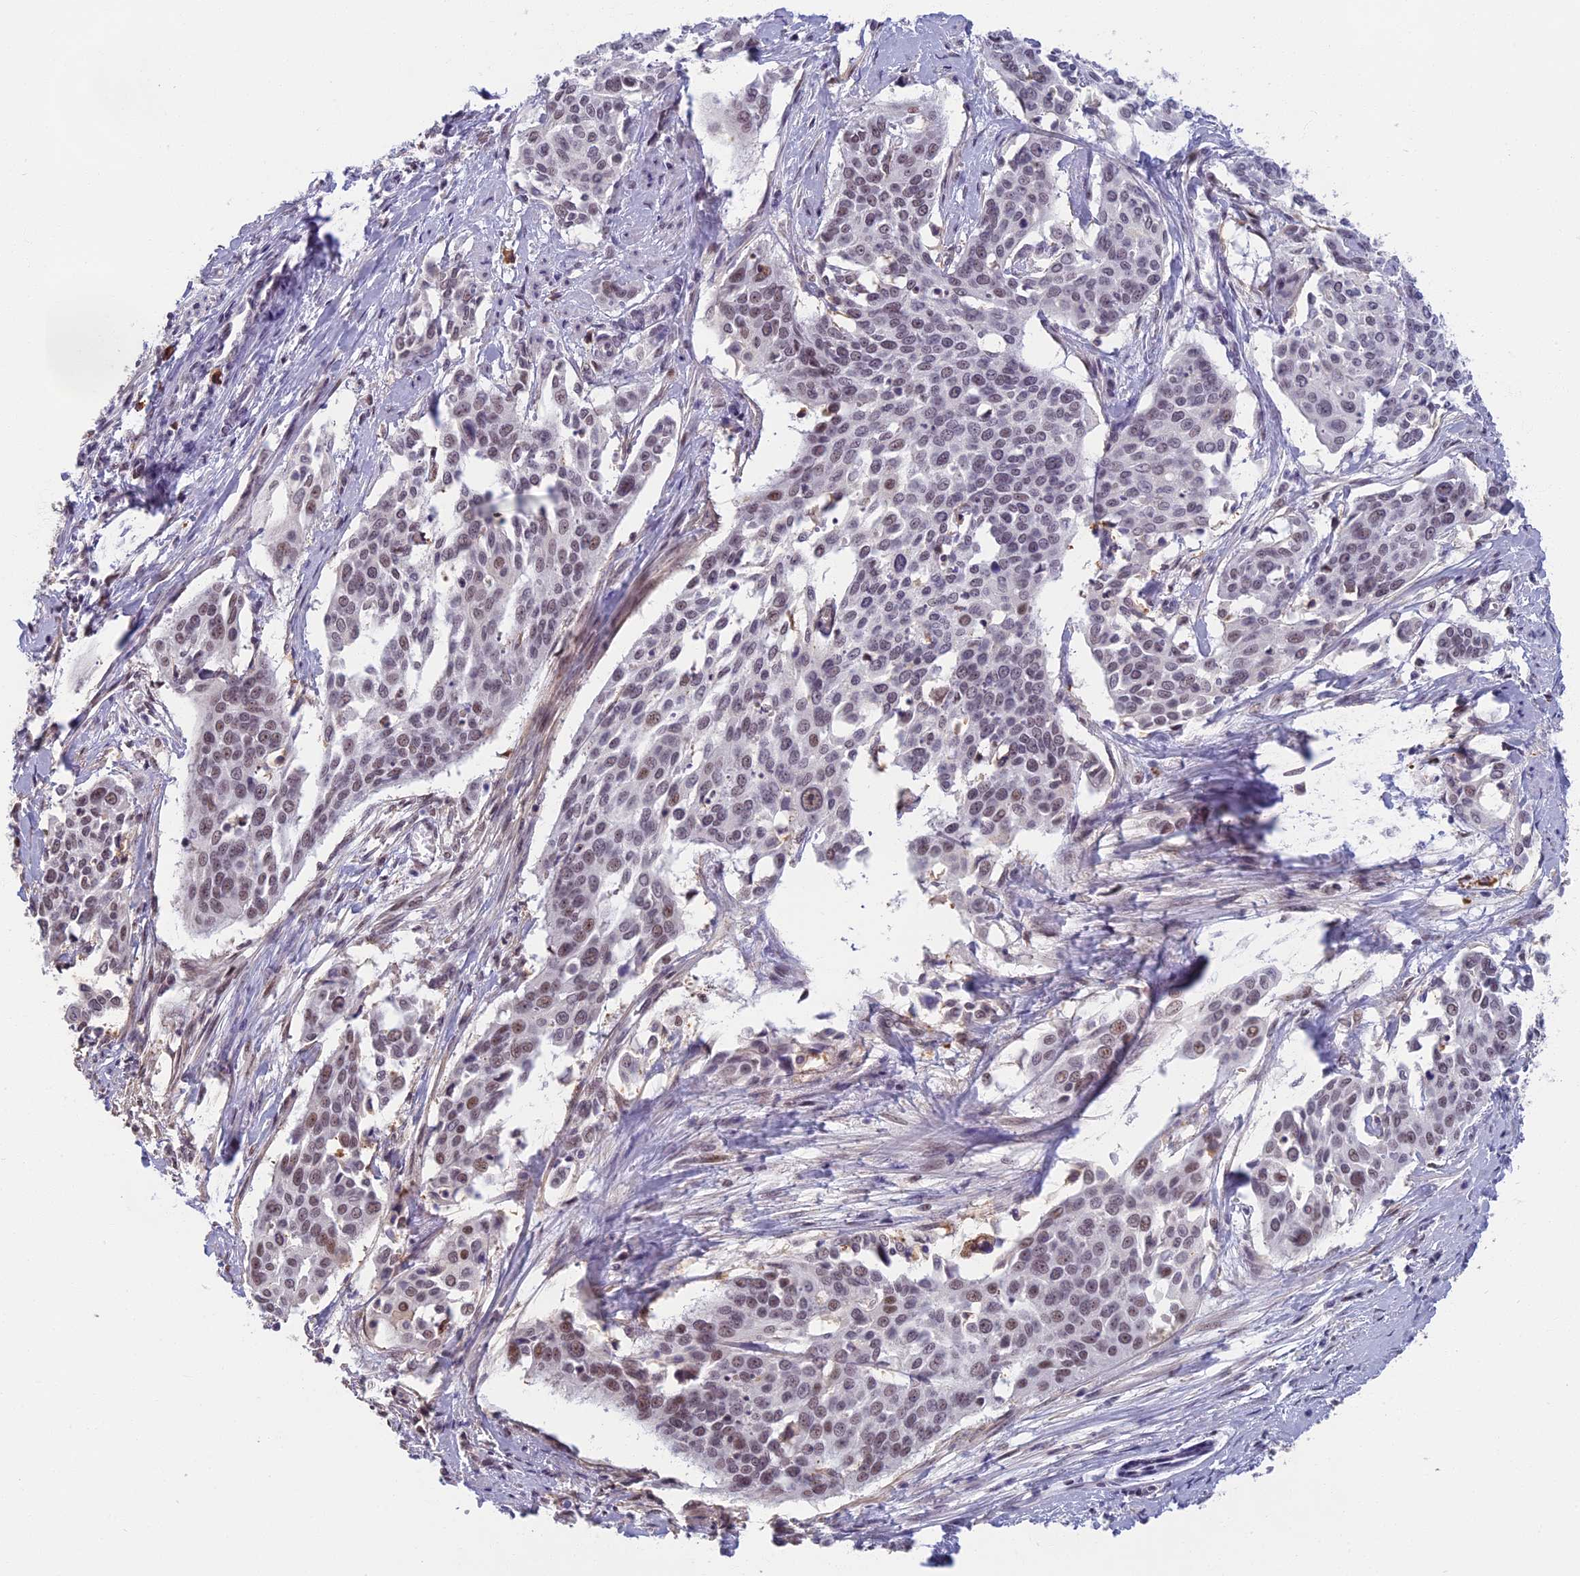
{"staining": {"intensity": "weak", "quantity": "25%-75%", "location": "nuclear"}, "tissue": "cervical cancer", "cell_type": "Tumor cells", "image_type": "cancer", "snomed": [{"axis": "morphology", "description": "Squamous cell carcinoma, NOS"}, {"axis": "topography", "description": "Cervix"}], "caption": "Immunohistochemistry (DAB) staining of cervical cancer (squamous cell carcinoma) displays weak nuclear protein positivity in approximately 25%-75% of tumor cells.", "gene": "MORF4L1", "patient": {"sex": "female", "age": 44}}